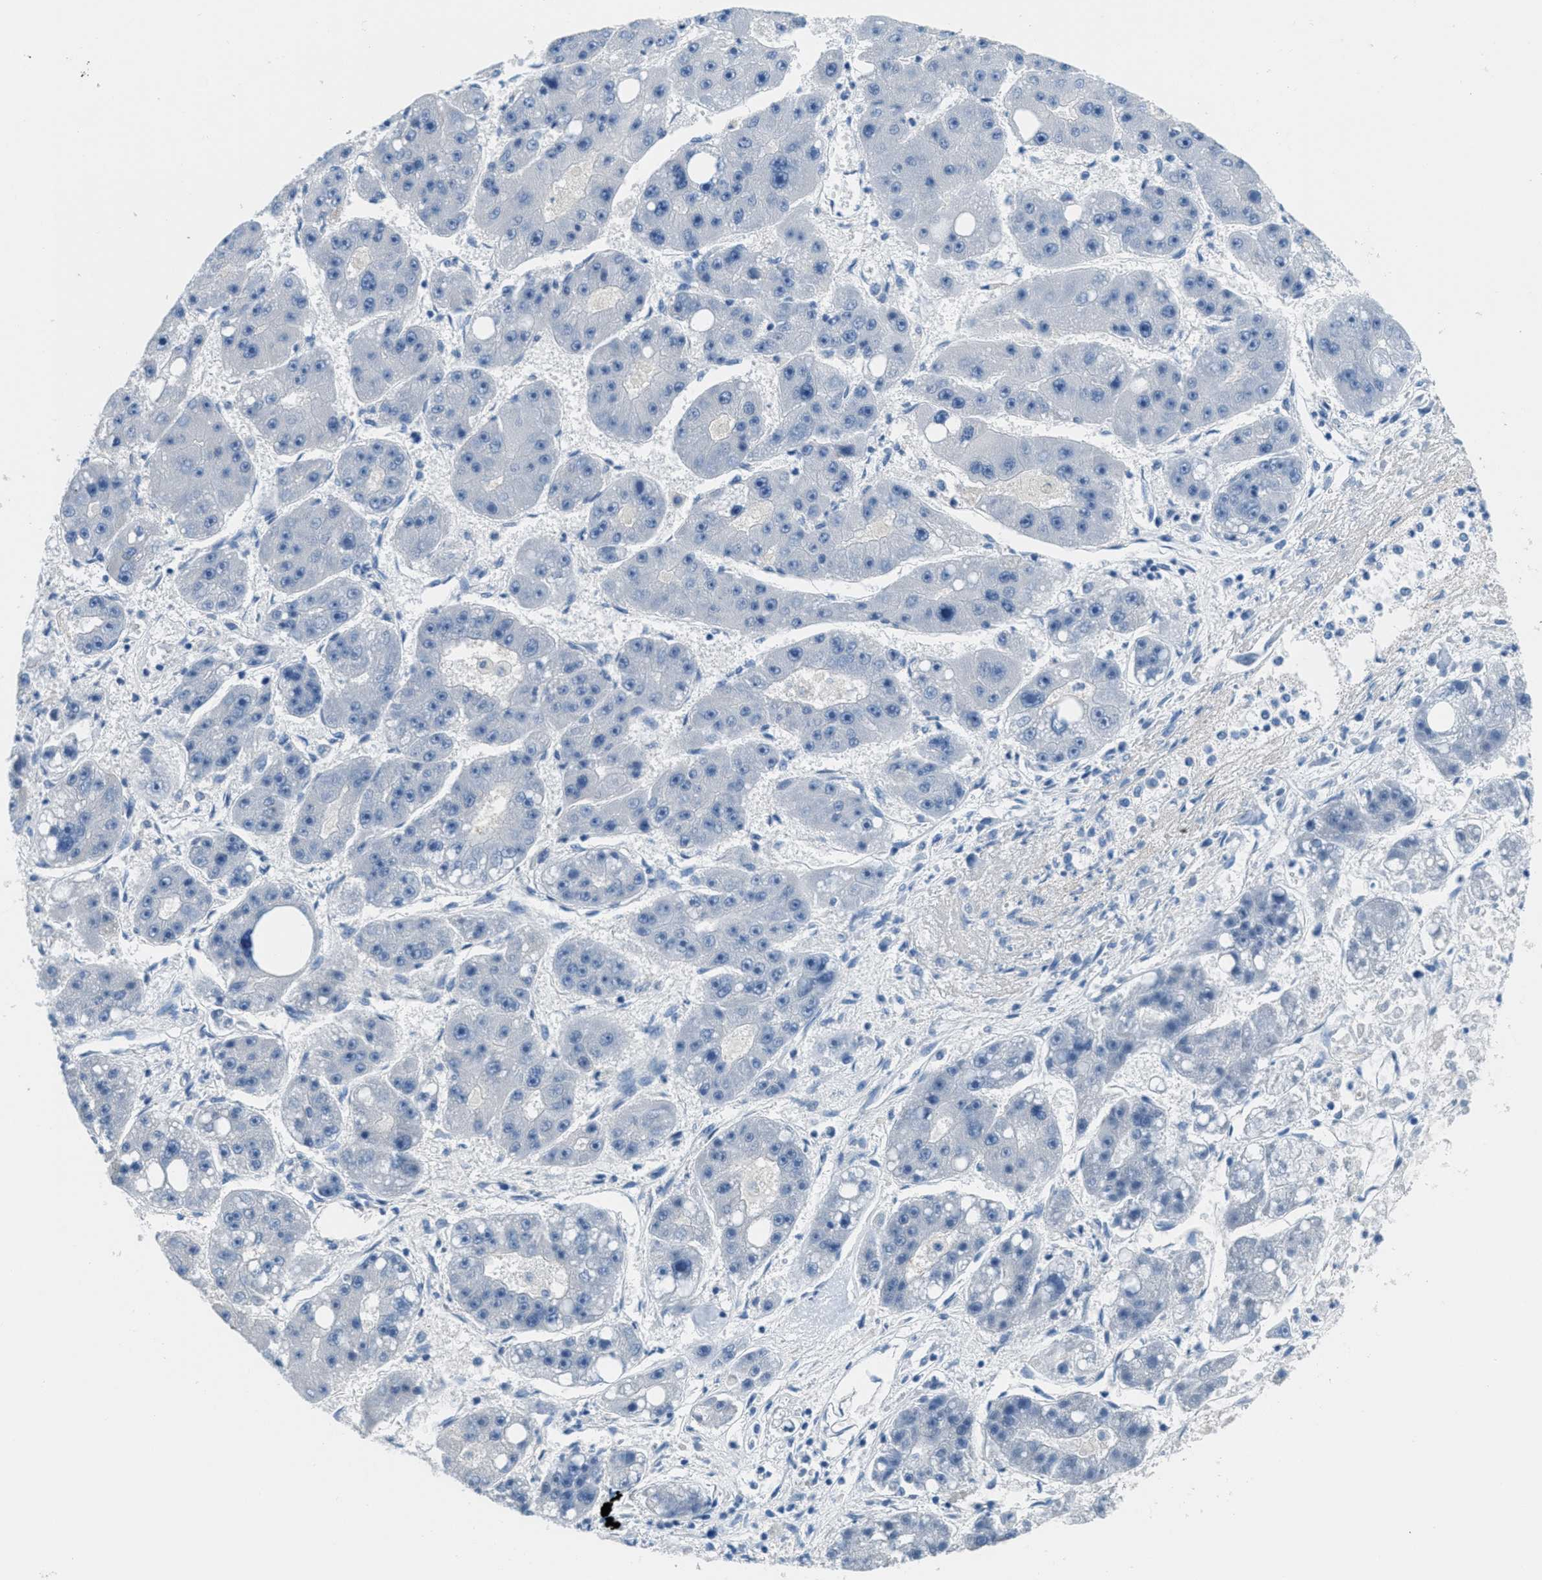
{"staining": {"intensity": "negative", "quantity": "none", "location": "none"}, "tissue": "liver cancer", "cell_type": "Tumor cells", "image_type": "cancer", "snomed": [{"axis": "morphology", "description": "Carcinoma, Hepatocellular, NOS"}, {"axis": "topography", "description": "Liver"}], "caption": "Tumor cells are negative for protein expression in human liver cancer. (Stains: DAB immunohistochemistry with hematoxylin counter stain, Microscopy: brightfield microscopy at high magnification).", "gene": "MGARP", "patient": {"sex": "female", "age": 61}}